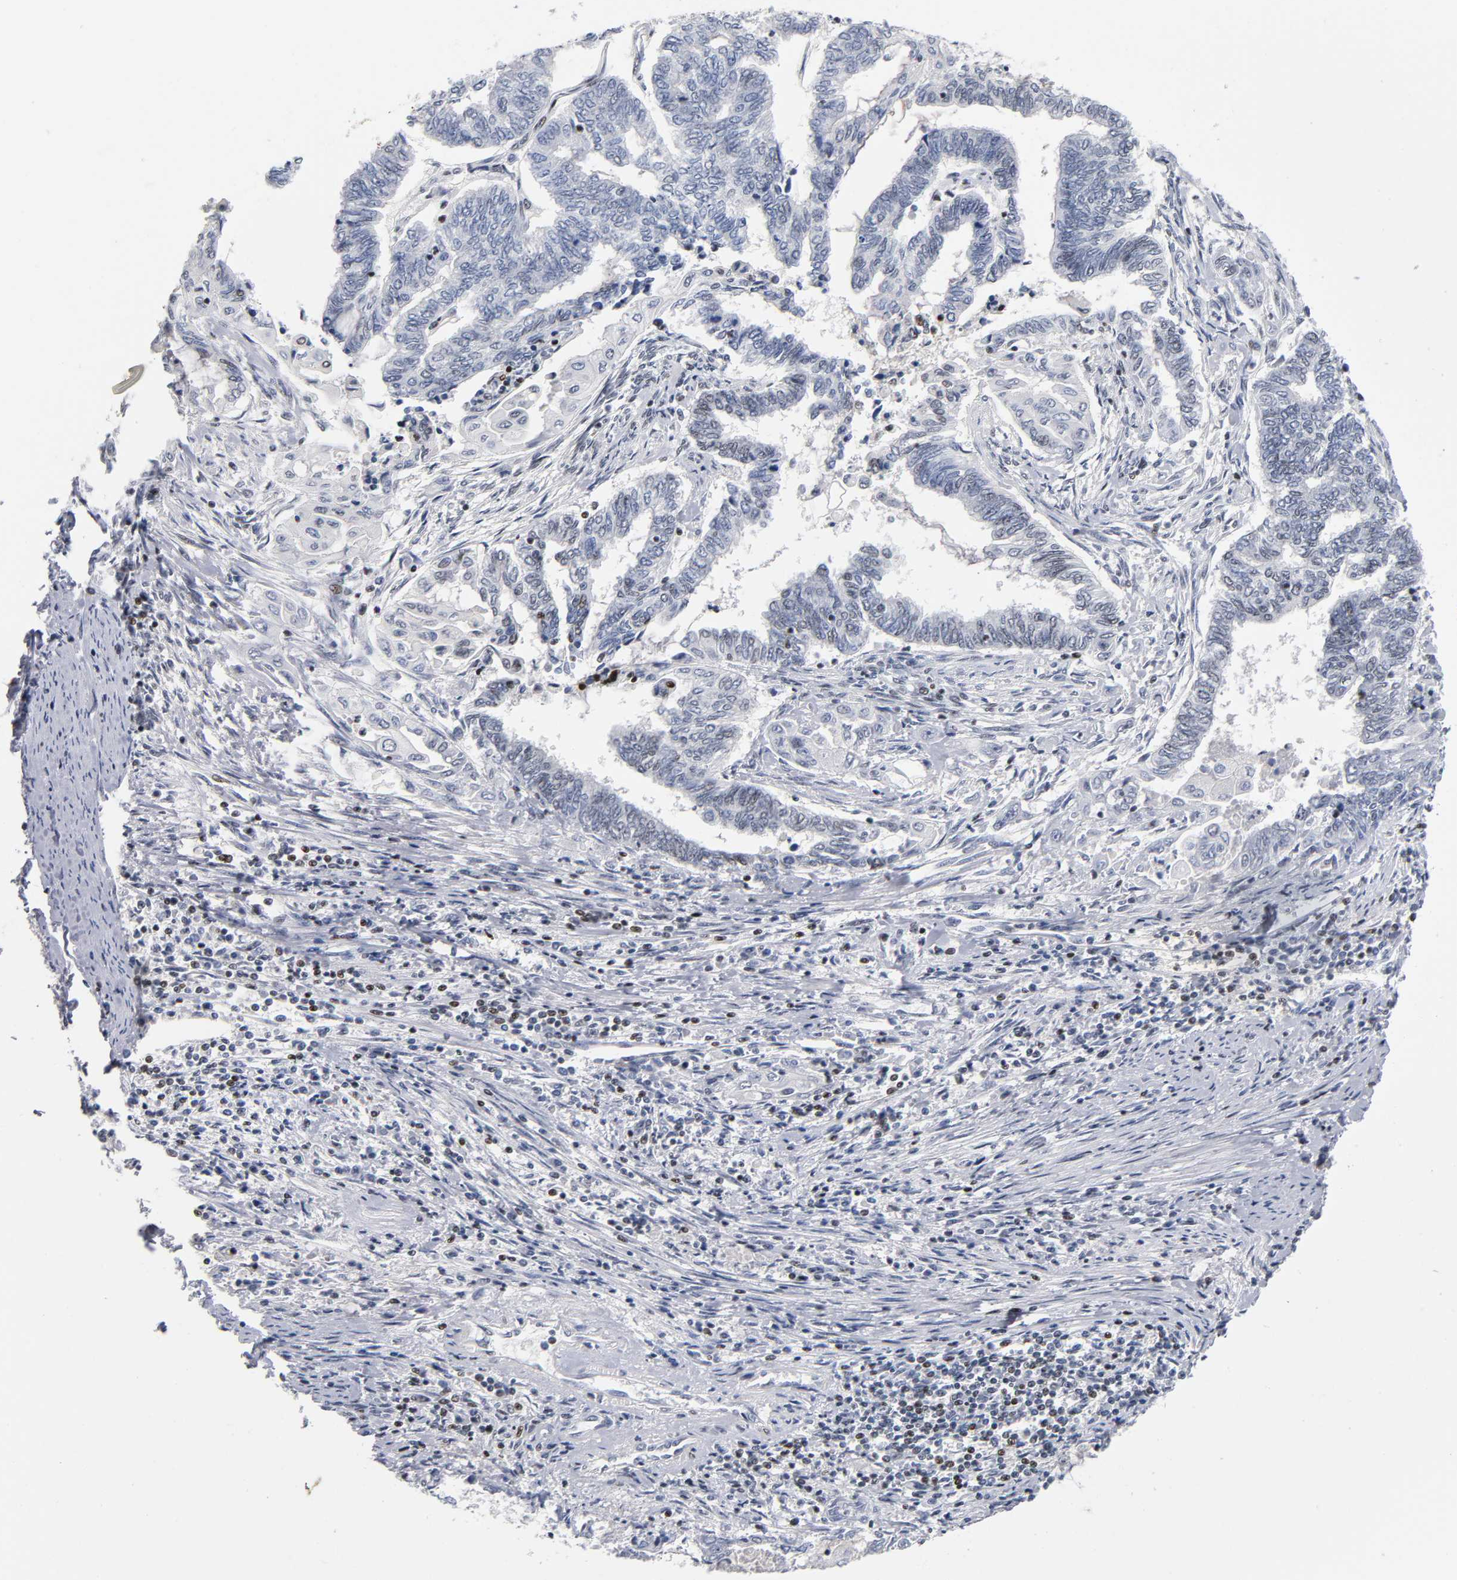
{"staining": {"intensity": "negative", "quantity": "none", "location": "none"}, "tissue": "endometrial cancer", "cell_type": "Tumor cells", "image_type": "cancer", "snomed": [{"axis": "morphology", "description": "Adenocarcinoma, NOS"}, {"axis": "topography", "description": "Uterus"}, {"axis": "topography", "description": "Endometrium"}], "caption": "The photomicrograph demonstrates no significant positivity in tumor cells of adenocarcinoma (endometrial).", "gene": "SP3", "patient": {"sex": "female", "age": 70}}